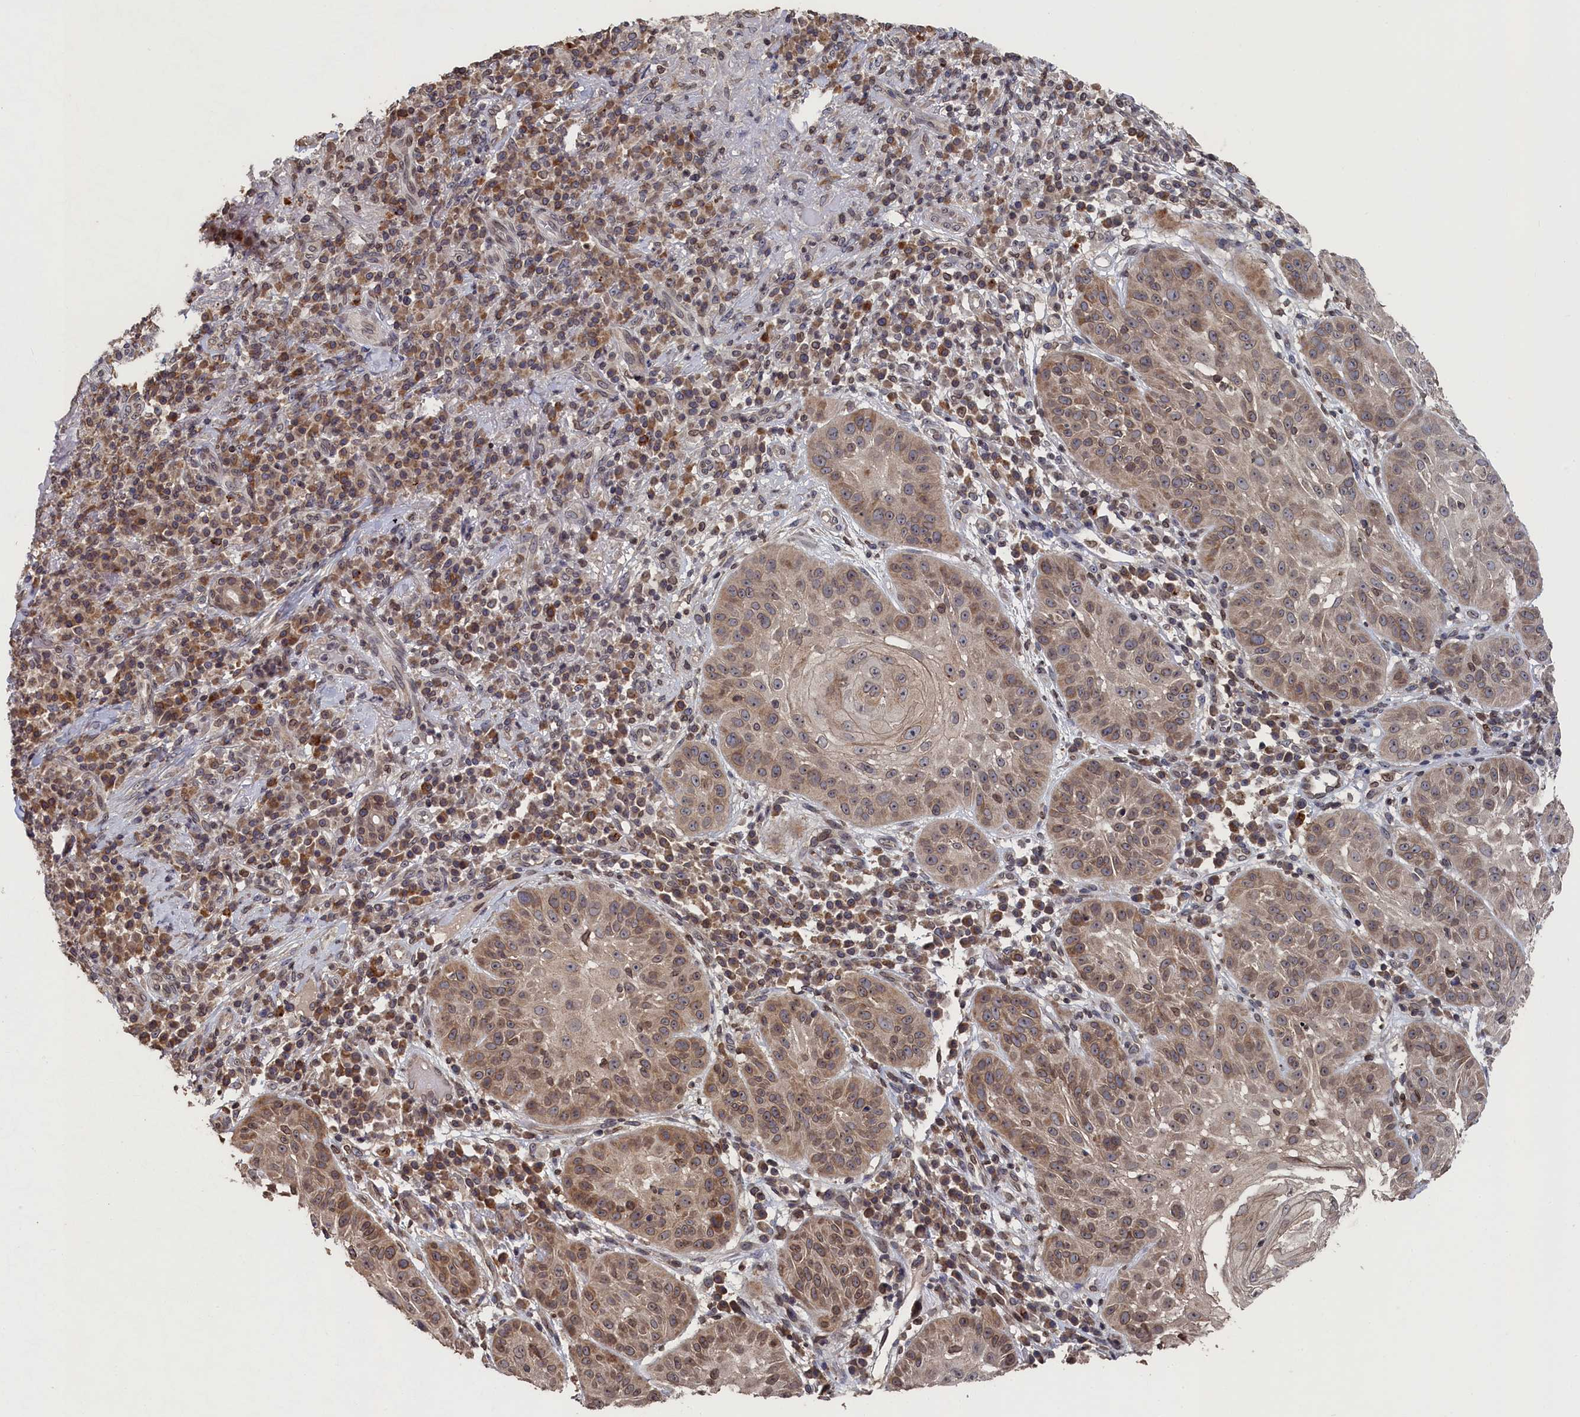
{"staining": {"intensity": "moderate", "quantity": ">75%", "location": "cytoplasmic/membranous,nuclear"}, "tissue": "skin cancer", "cell_type": "Tumor cells", "image_type": "cancer", "snomed": [{"axis": "morphology", "description": "Normal tissue, NOS"}, {"axis": "morphology", "description": "Basal cell carcinoma"}, {"axis": "topography", "description": "Skin"}], "caption": "DAB (3,3'-diaminobenzidine) immunohistochemical staining of skin basal cell carcinoma shows moderate cytoplasmic/membranous and nuclear protein staining in about >75% of tumor cells. The staining is performed using DAB (3,3'-diaminobenzidine) brown chromogen to label protein expression. The nuclei are counter-stained blue using hematoxylin.", "gene": "ANKEF1", "patient": {"sex": "male", "age": 93}}